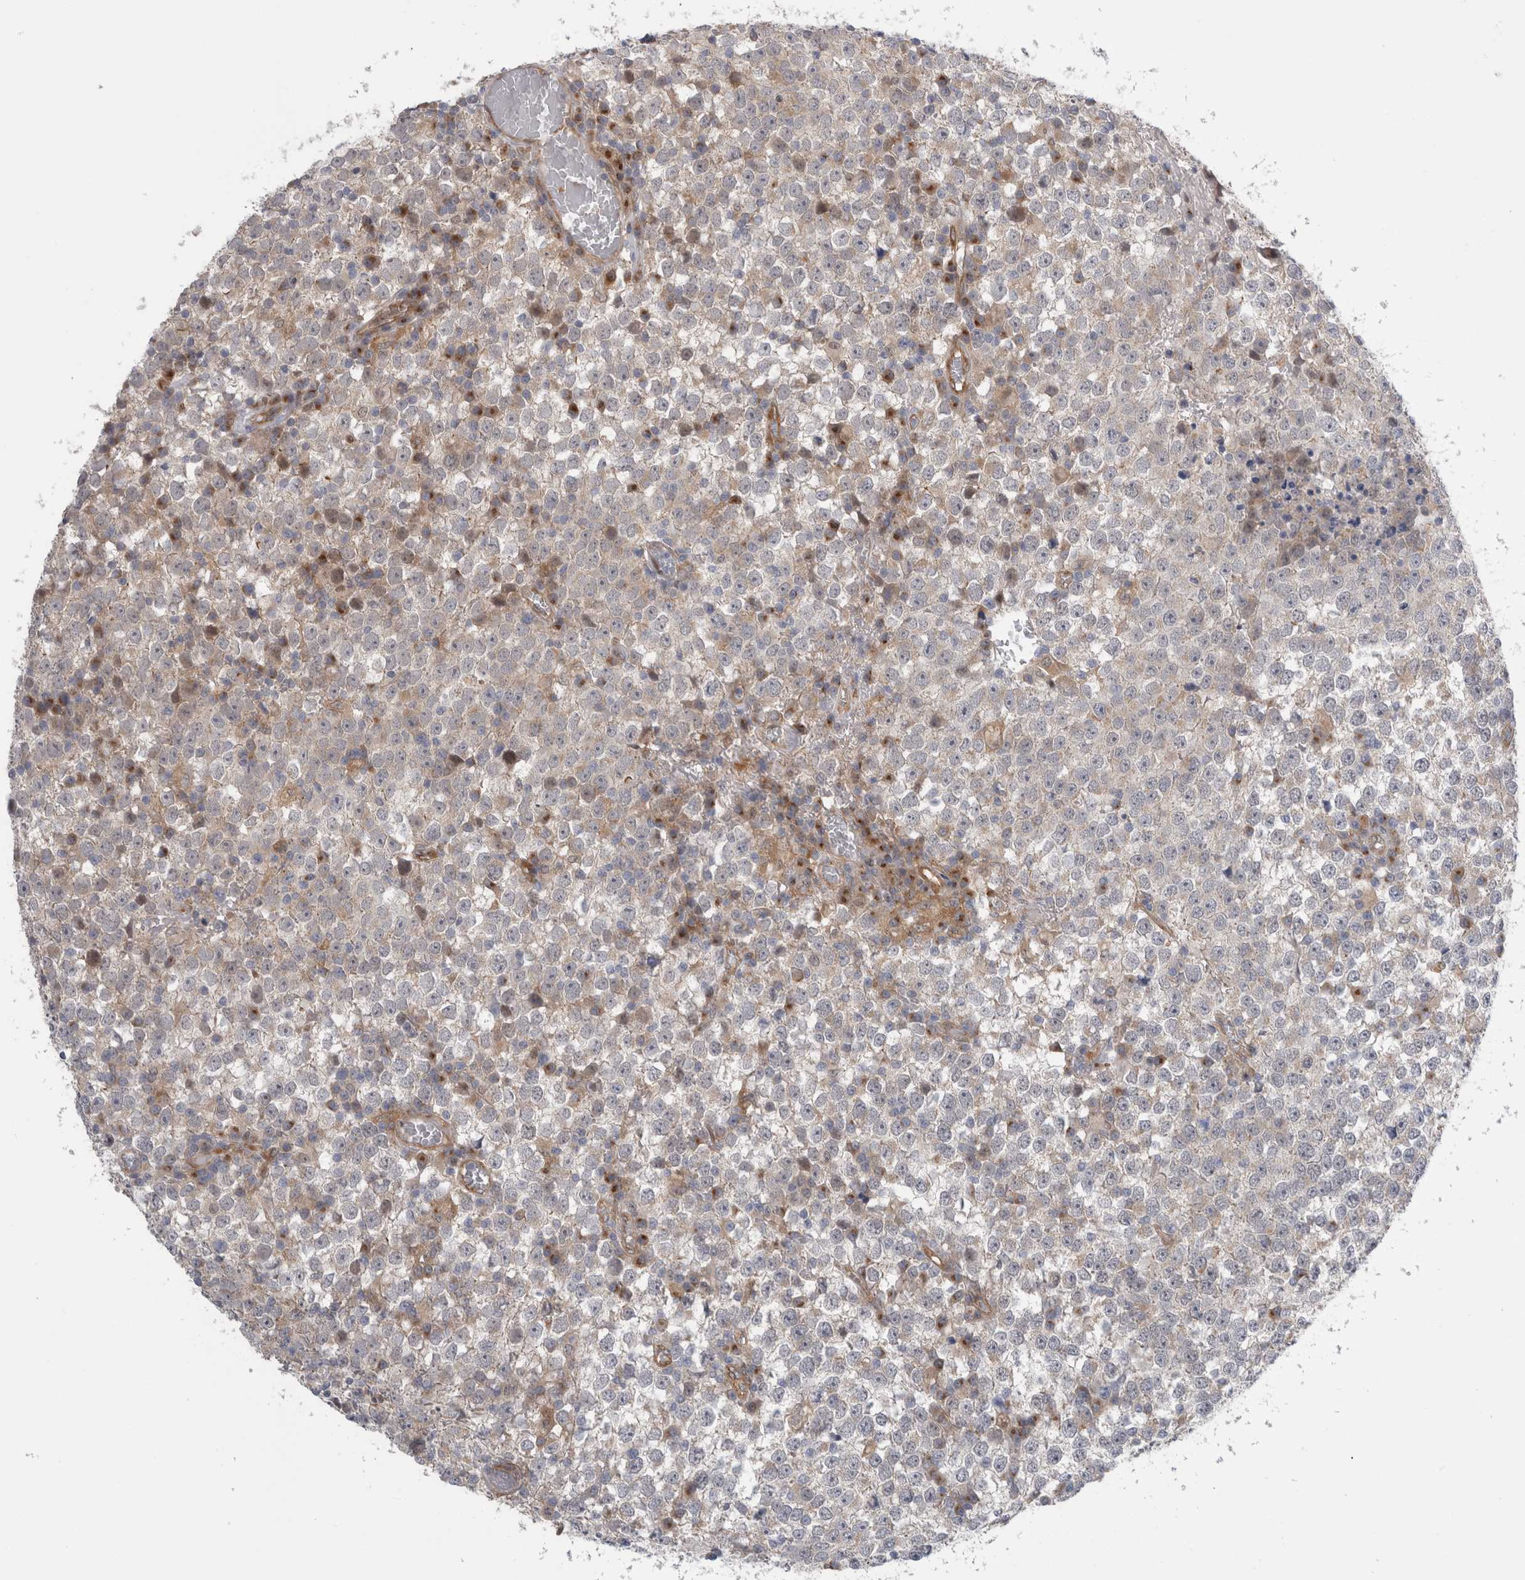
{"staining": {"intensity": "negative", "quantity": "none", "location": "none"}, "tissue": "testis cancer", "cell_type": "Tumor cells", "image_type": "cancer", "snomed": [{"axis": "morphology", "description": "Seminoma, NOS"}, {"axis": "topography", "description": "Testis"}], "caption": "Testis cancer was stained to show a protein in brown. There is no significant positivity in tumor cells.", "gene": "TAFA5", "patient": {"sex": "male", "age": 65}}